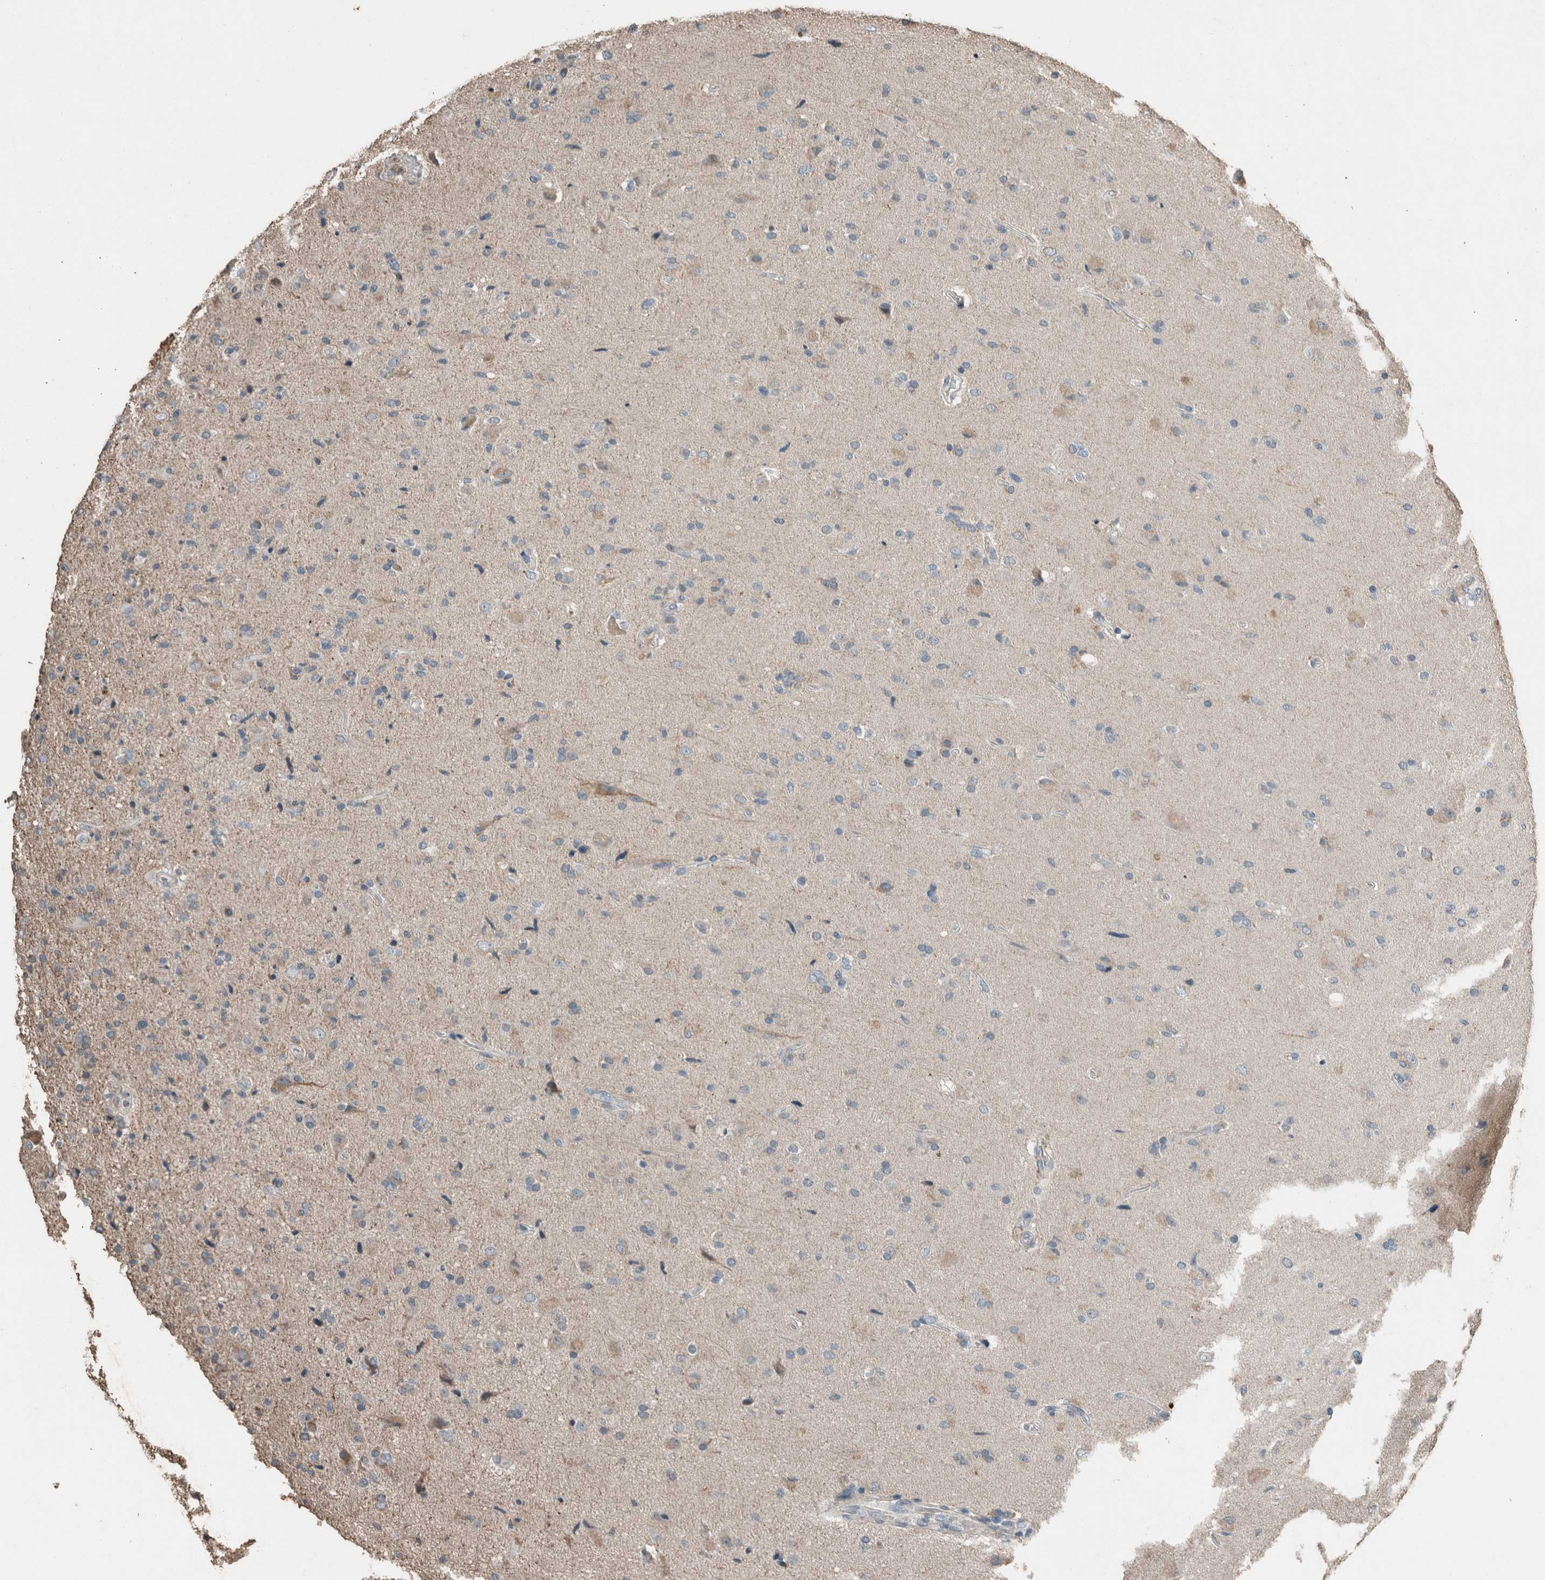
{"staining": {"intensity": "negative", "quantity": "none", "location": "none"}, "tissue": "glioma", "cell_type": "Tumor cells", "image_type": "cancer", "snomed": [{"axis": "morphology", "description": "Glioma, malignant, High grade"}, {"axis": "topography", "description": "Brain"}], "caption": "Immunohistochemical staining of malignant glioma (high-grade) reveals no significant staining in tumor cells.", "gene": "ACVR2B", "patient": {"sex": "male", "age": 72}}